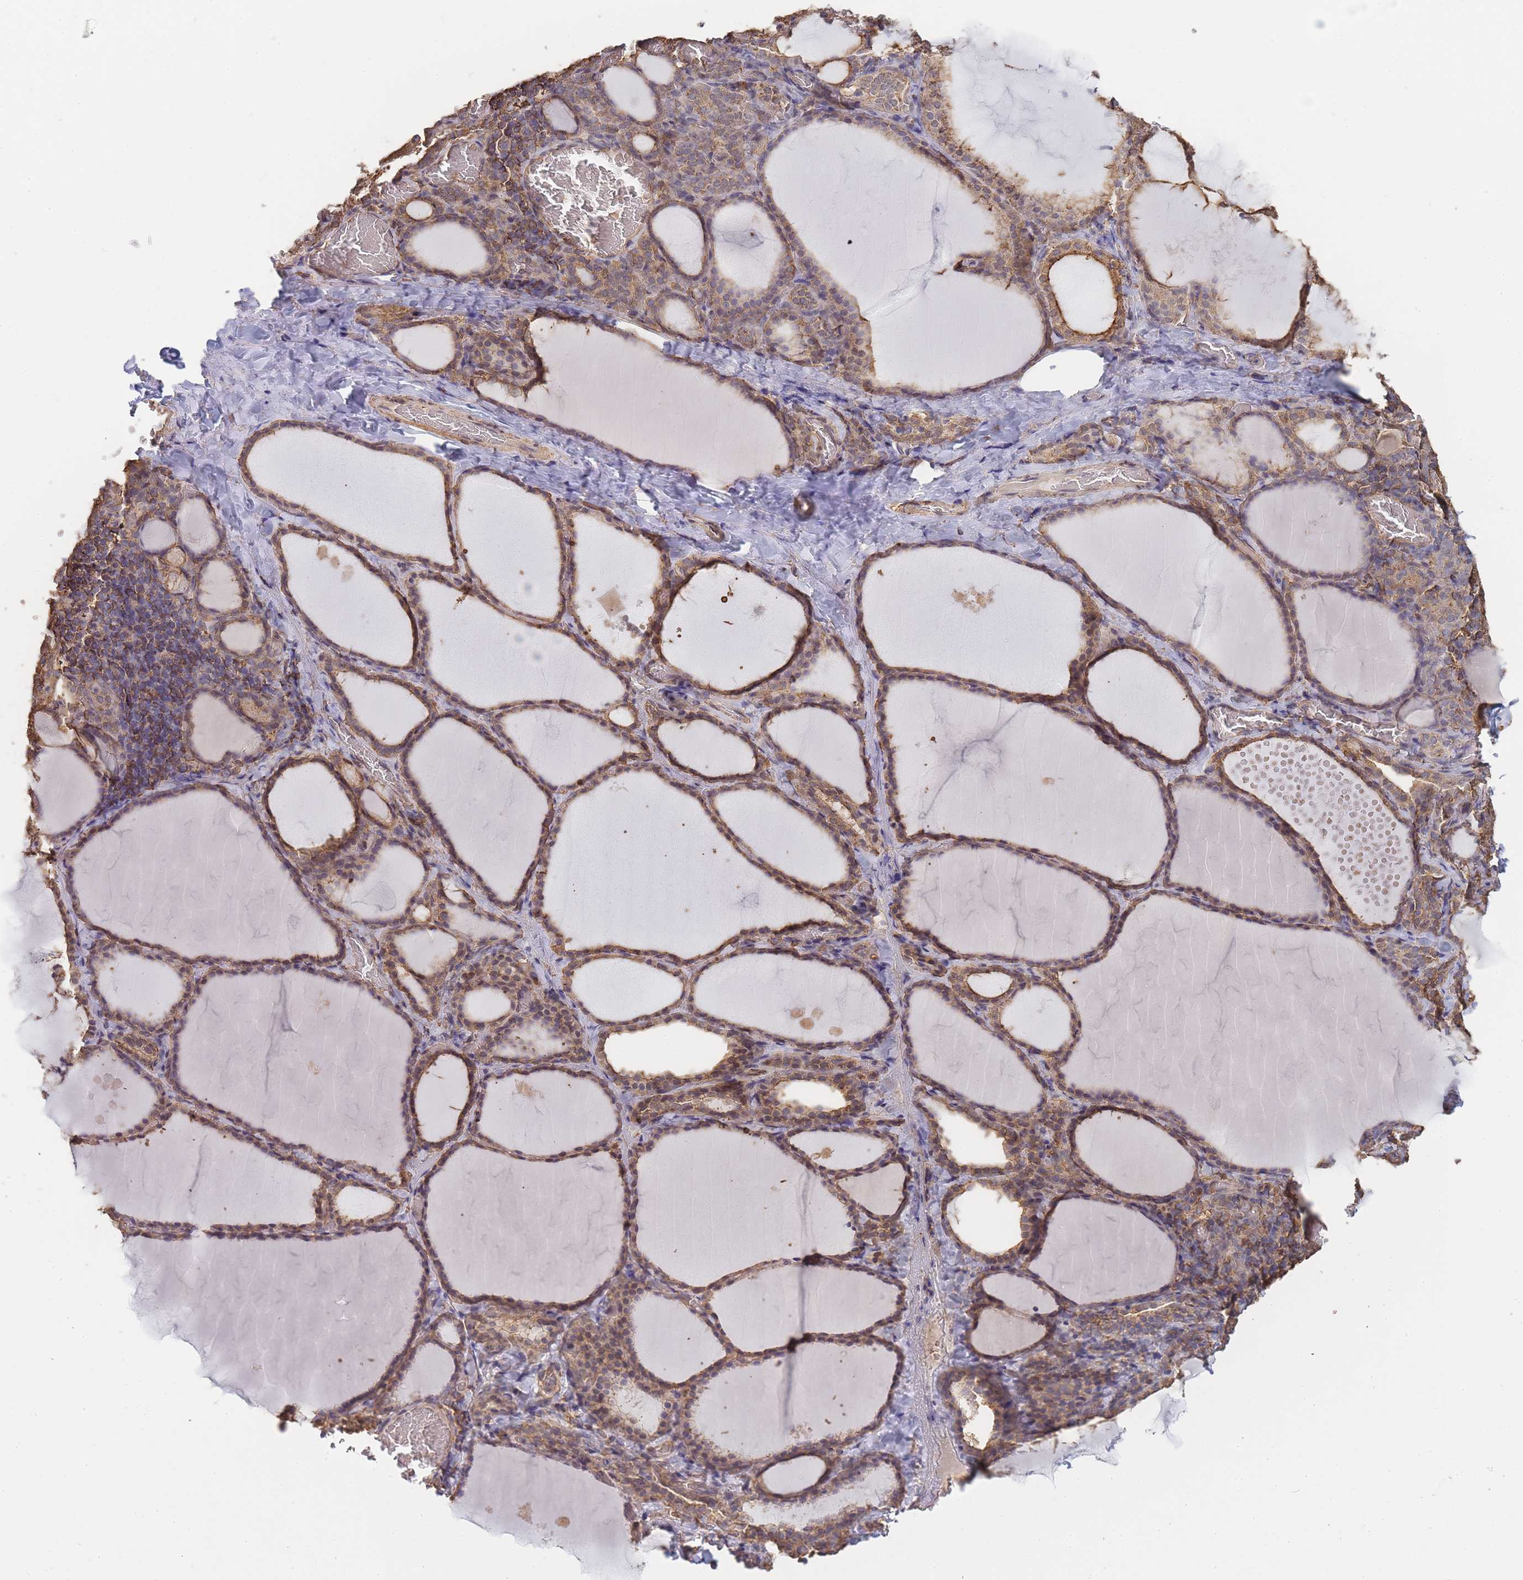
{"staining": {"intensity": "moderate", "quantity": ">75%", "location": "cytoplasmic/membranous"}, "tissue": "thyroid gland", "cell_type": "Glandular cells", "image_type": "normal", "snomed": [{"axis": "morphology", "description": "Normal tissue, NOS"}, {"axis": "topography", "description": "Thyroid gland"}], "caption": "Glandular cells reveal medium levels of moderate cytoplasmic/membranous expression in approximately >75% of cells in normal human thyroid gland. (DAB (3,3'-diaminobenzidine) = brown stain, brightfield microscopy at high magnification).", "gene": "METRN", "patient": {"sex": "female", "age": 39}}